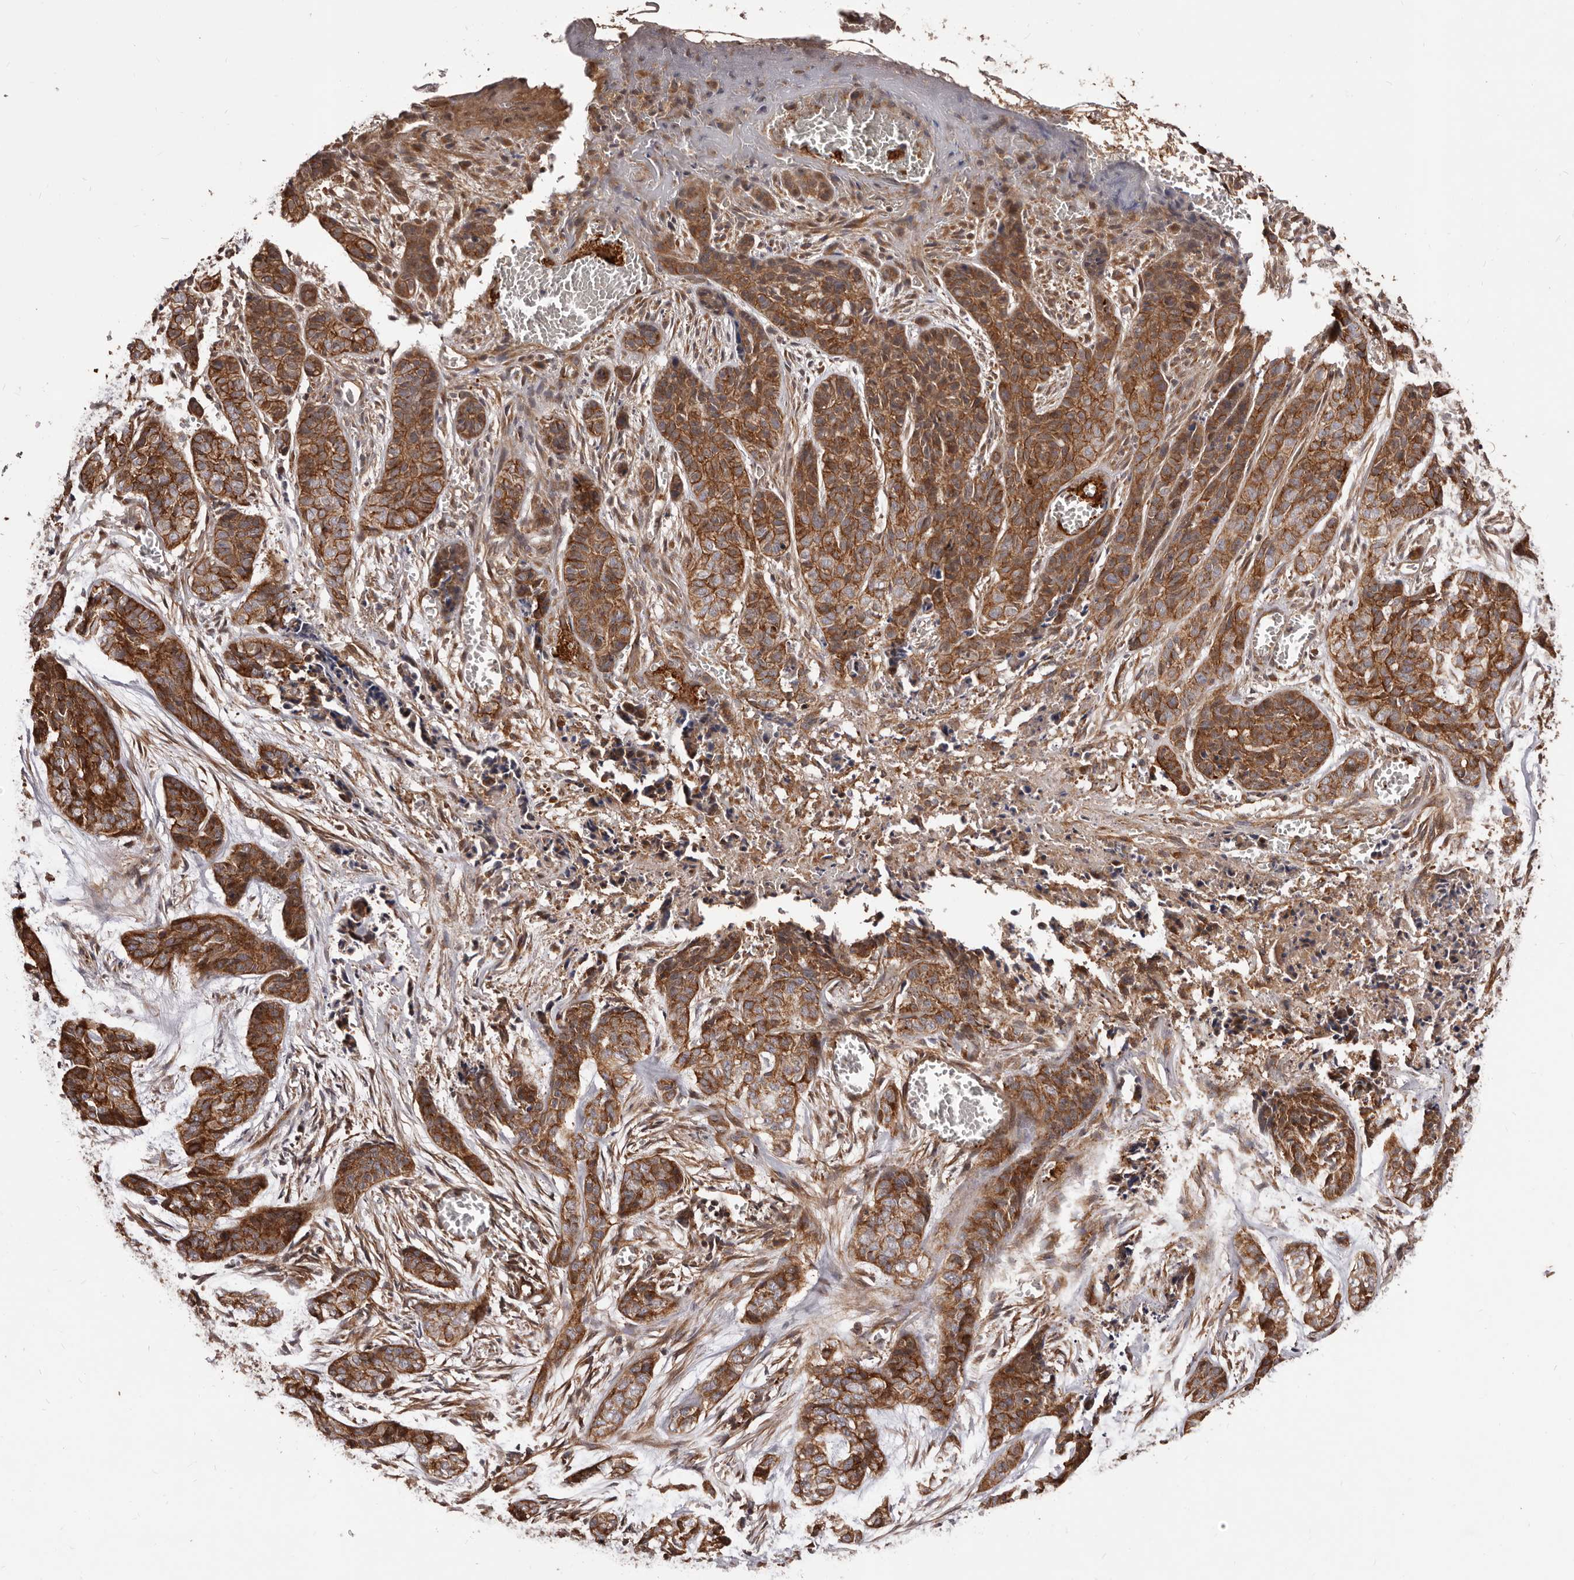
{"staining": {"intensity": "strong", "quantity": ">75%", "location": "cytoplasmic/membranous"}, "tissue": "skin cancer", "cell_type": "Tumor cells", "image_type": "cancer", "snomed": [{"axis": "morphology", "description": "Basal cell carcinoma"}, {"axis": "topography", "description": "Skin"}], "caption": "Human basal cell carcinoma (skin) stained for a protein (brown) displays strong cytoplasmic/membranous positive expression in about >75% of tumor cells.", "gene": "GTPBP1", "patient": {"sex": "female", "age": 64}}